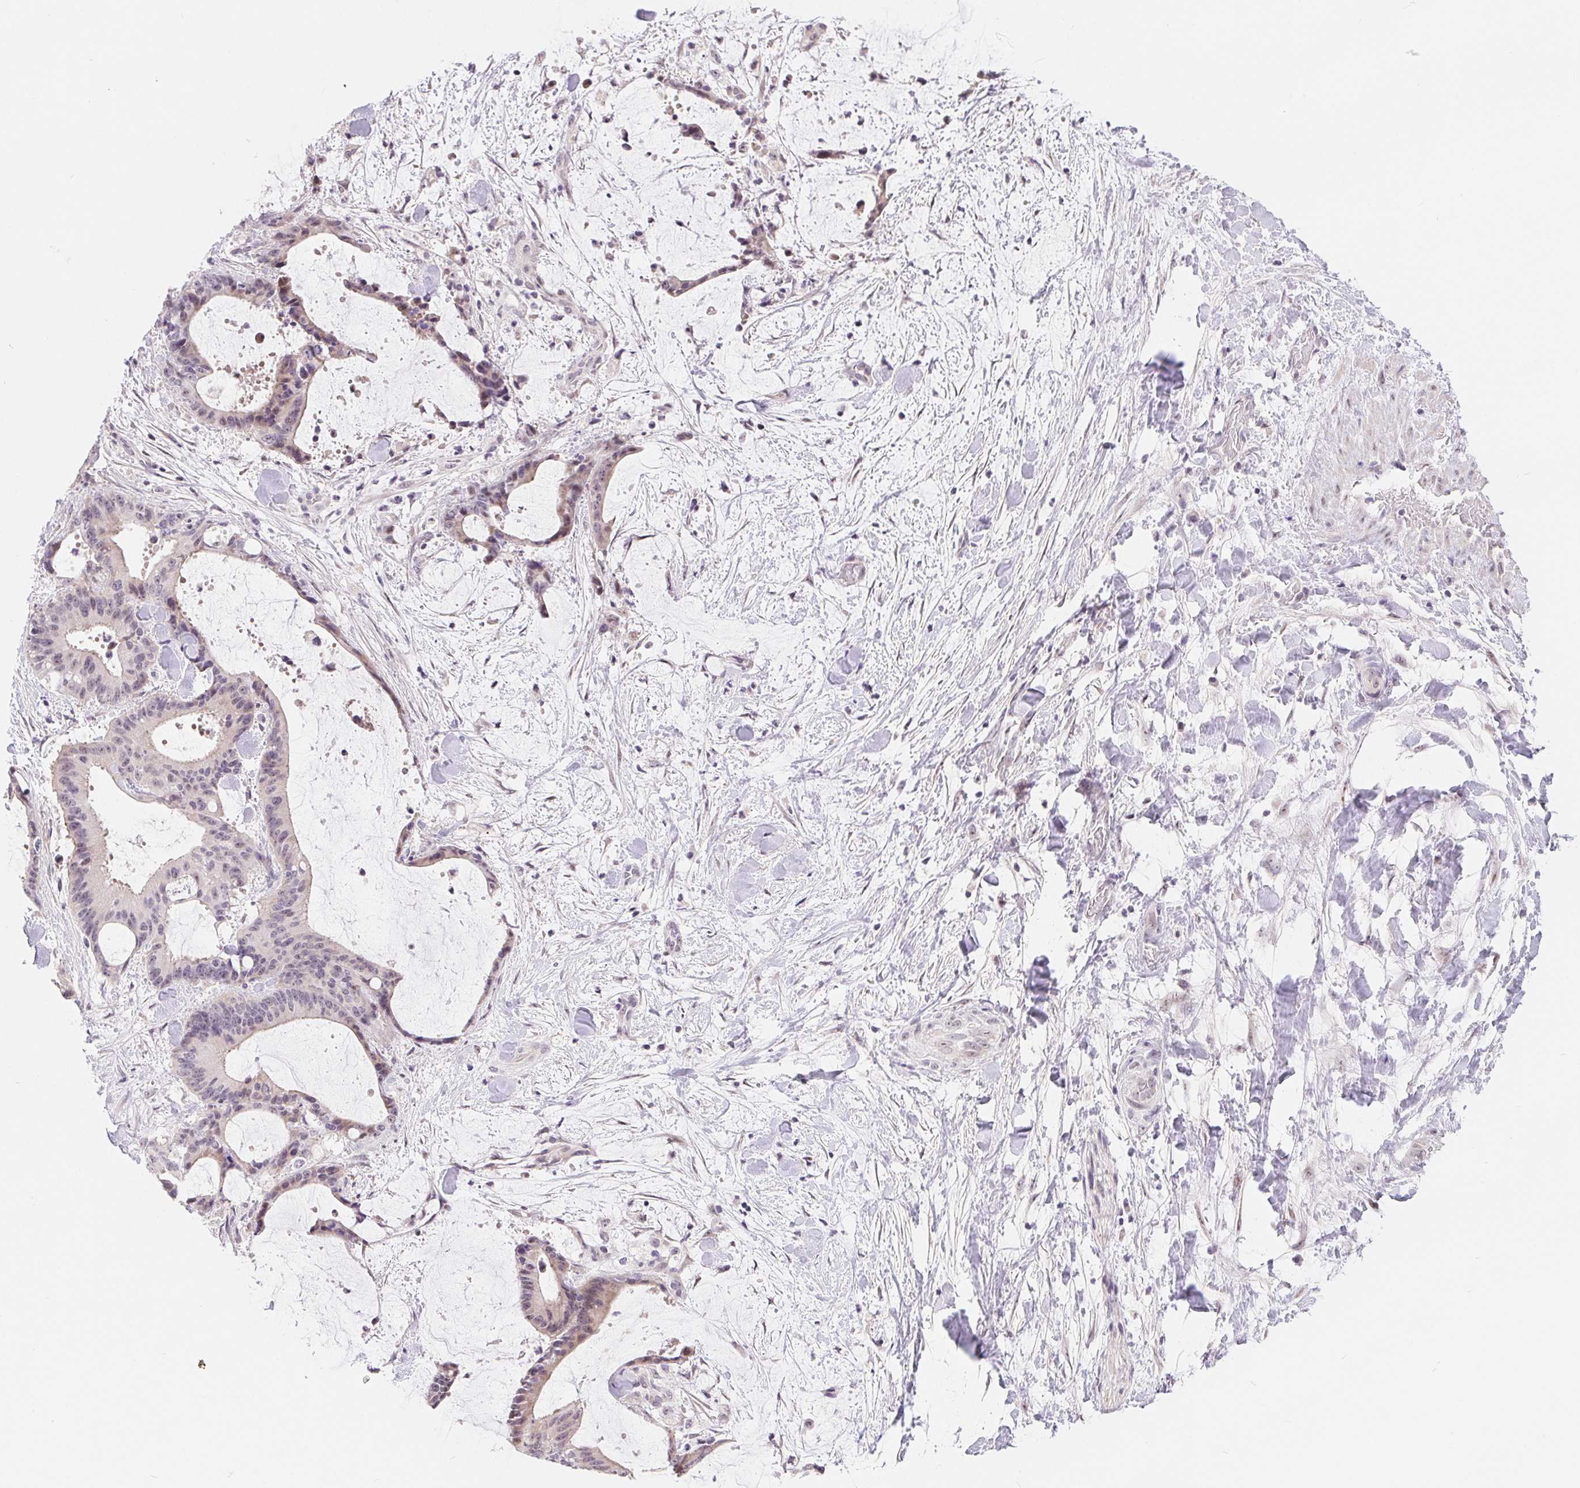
{"staining": {"intensity": "weak", "quantity": "<25%", "location": "nuclear"}, "tissue": "liver cancer", "cell_type": "Tumor cells", "image_type": "cancer", "snomed": [{"axis": "morphology", "description": "Cholangiocarcinoma"}, {"axis": "topography", "description": "Liver"}], "caption": "Human liver cholangiocarcinoma stained for a protein using immunohistochemistry (IHC) reveals no staining in tumor cells.", "gene": "LCA5L", "patient": {"sex": "female", "age": 73}}